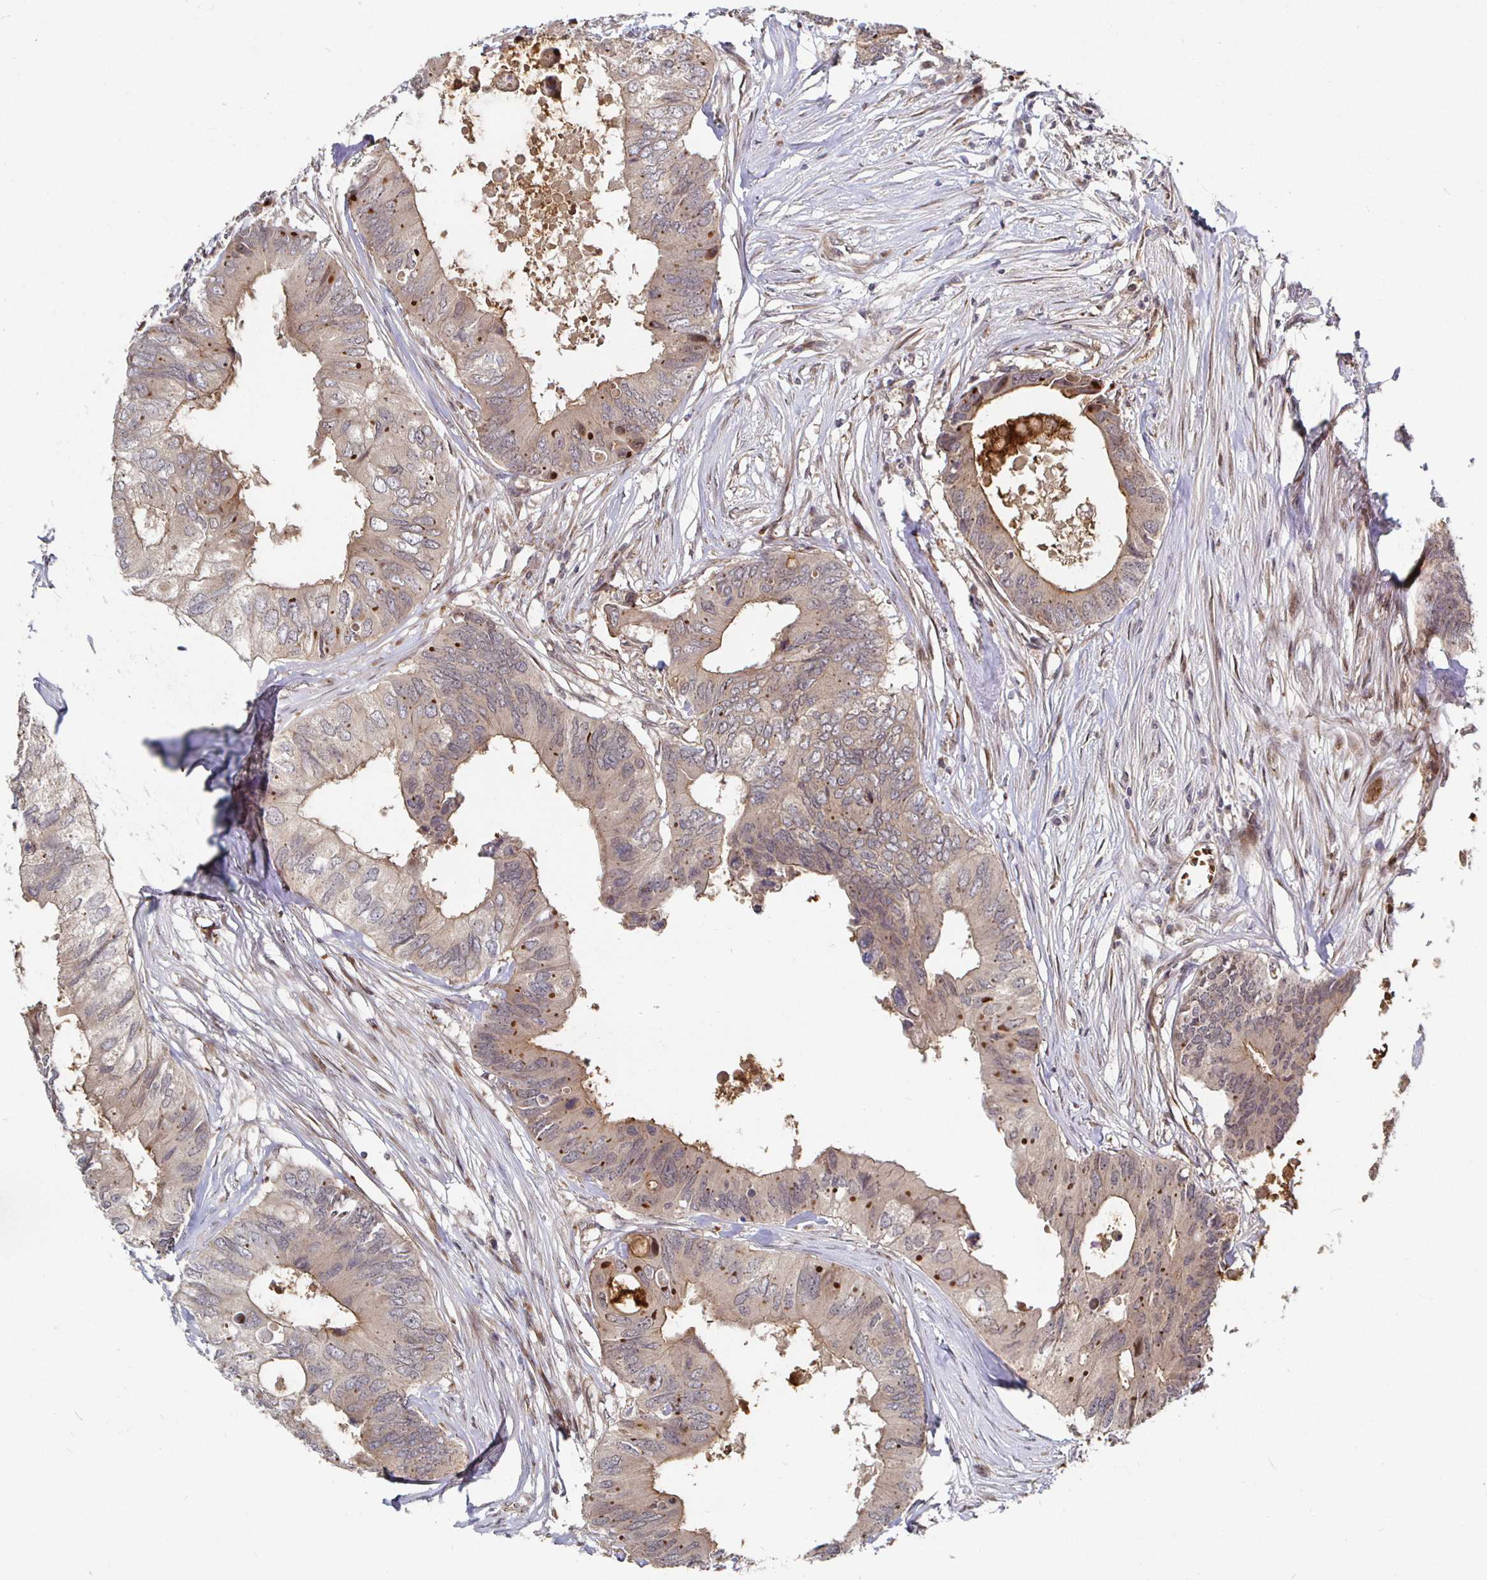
{"staining": {"intensity": "weak", "quantity": "25%-75%", "location": "cytoplasmic/membranous"}, "tissue": "colorectal cancer", "cell_type": "Tumor cells", "image_type": "cancer", "snomed": [{"axis": "morphology", "description": "Adenocarcinoma, NOS"}, {"axis": "topography", "description": "Colon"}], "caption": "A brown stain highlights weak cytoplasmic/membranous staining of a protein in adenocarcinoma (colorectal) tumor cells. The staining is performed using DAB (3,3'-diaminobenzidine) brown chromogen to label protein expression. The nuclei are counter-stained blue using hematoxylin.", "gene": "TBKBP1", "patient": {"sex": "male", "age": 71}}